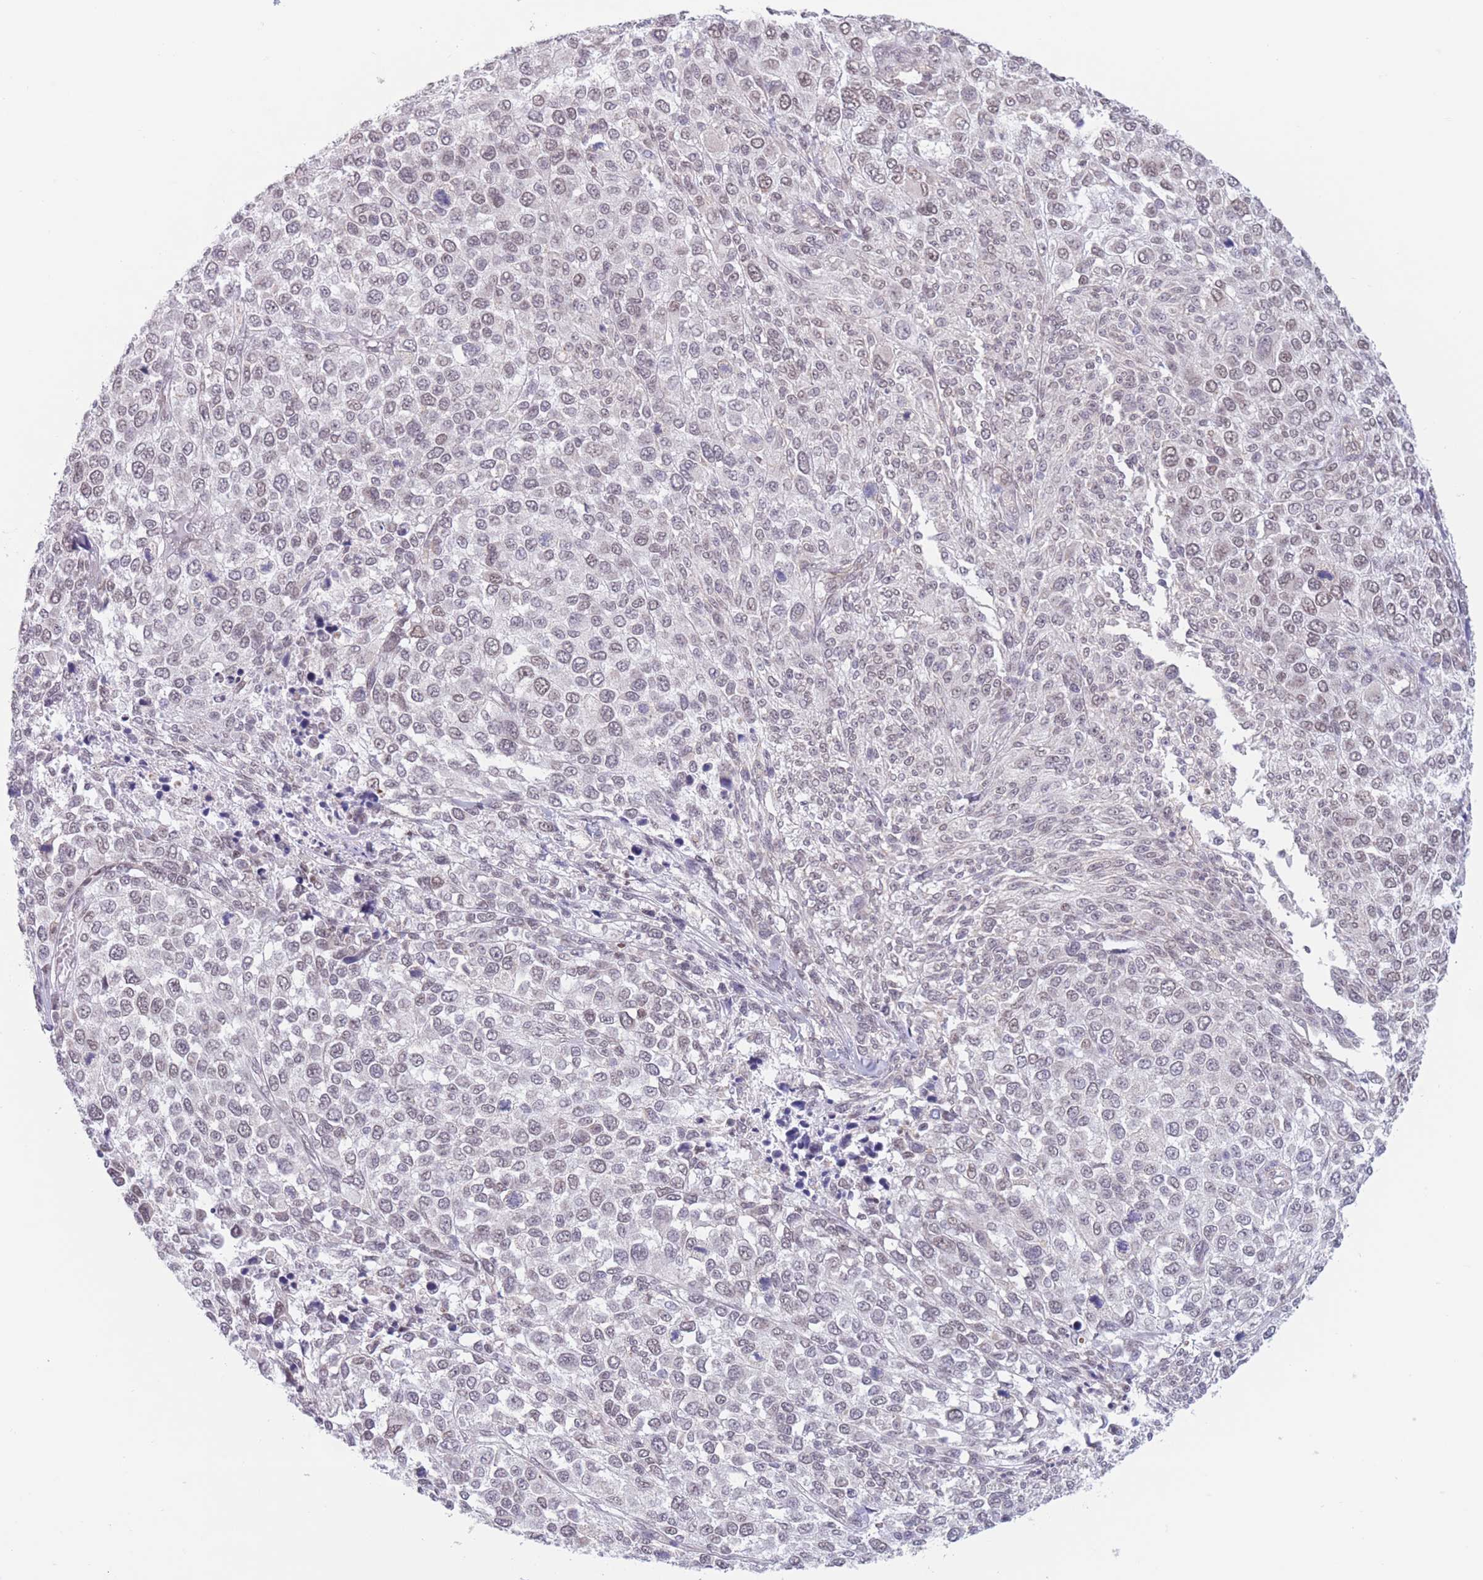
{"staining": {"intensity": "weak", "quantity": "<25%", "location": "nuclear"}, "tissue": "melanoma", "cell_type": "Tumor cells", "image_type": "cancer", "snomed": [{"axis": "morphology", "description": "Malignant melanoma, NOS"}, {"axis": "topography", "description": "Skin of trunk"}], "caption": "Immunohistochemical staining of human melanoma displays no significant positivity in tumor cells. Nuclei are stained in blue.", "gene": "PODXL", "patient": {"sex": "male", "age": 71}}